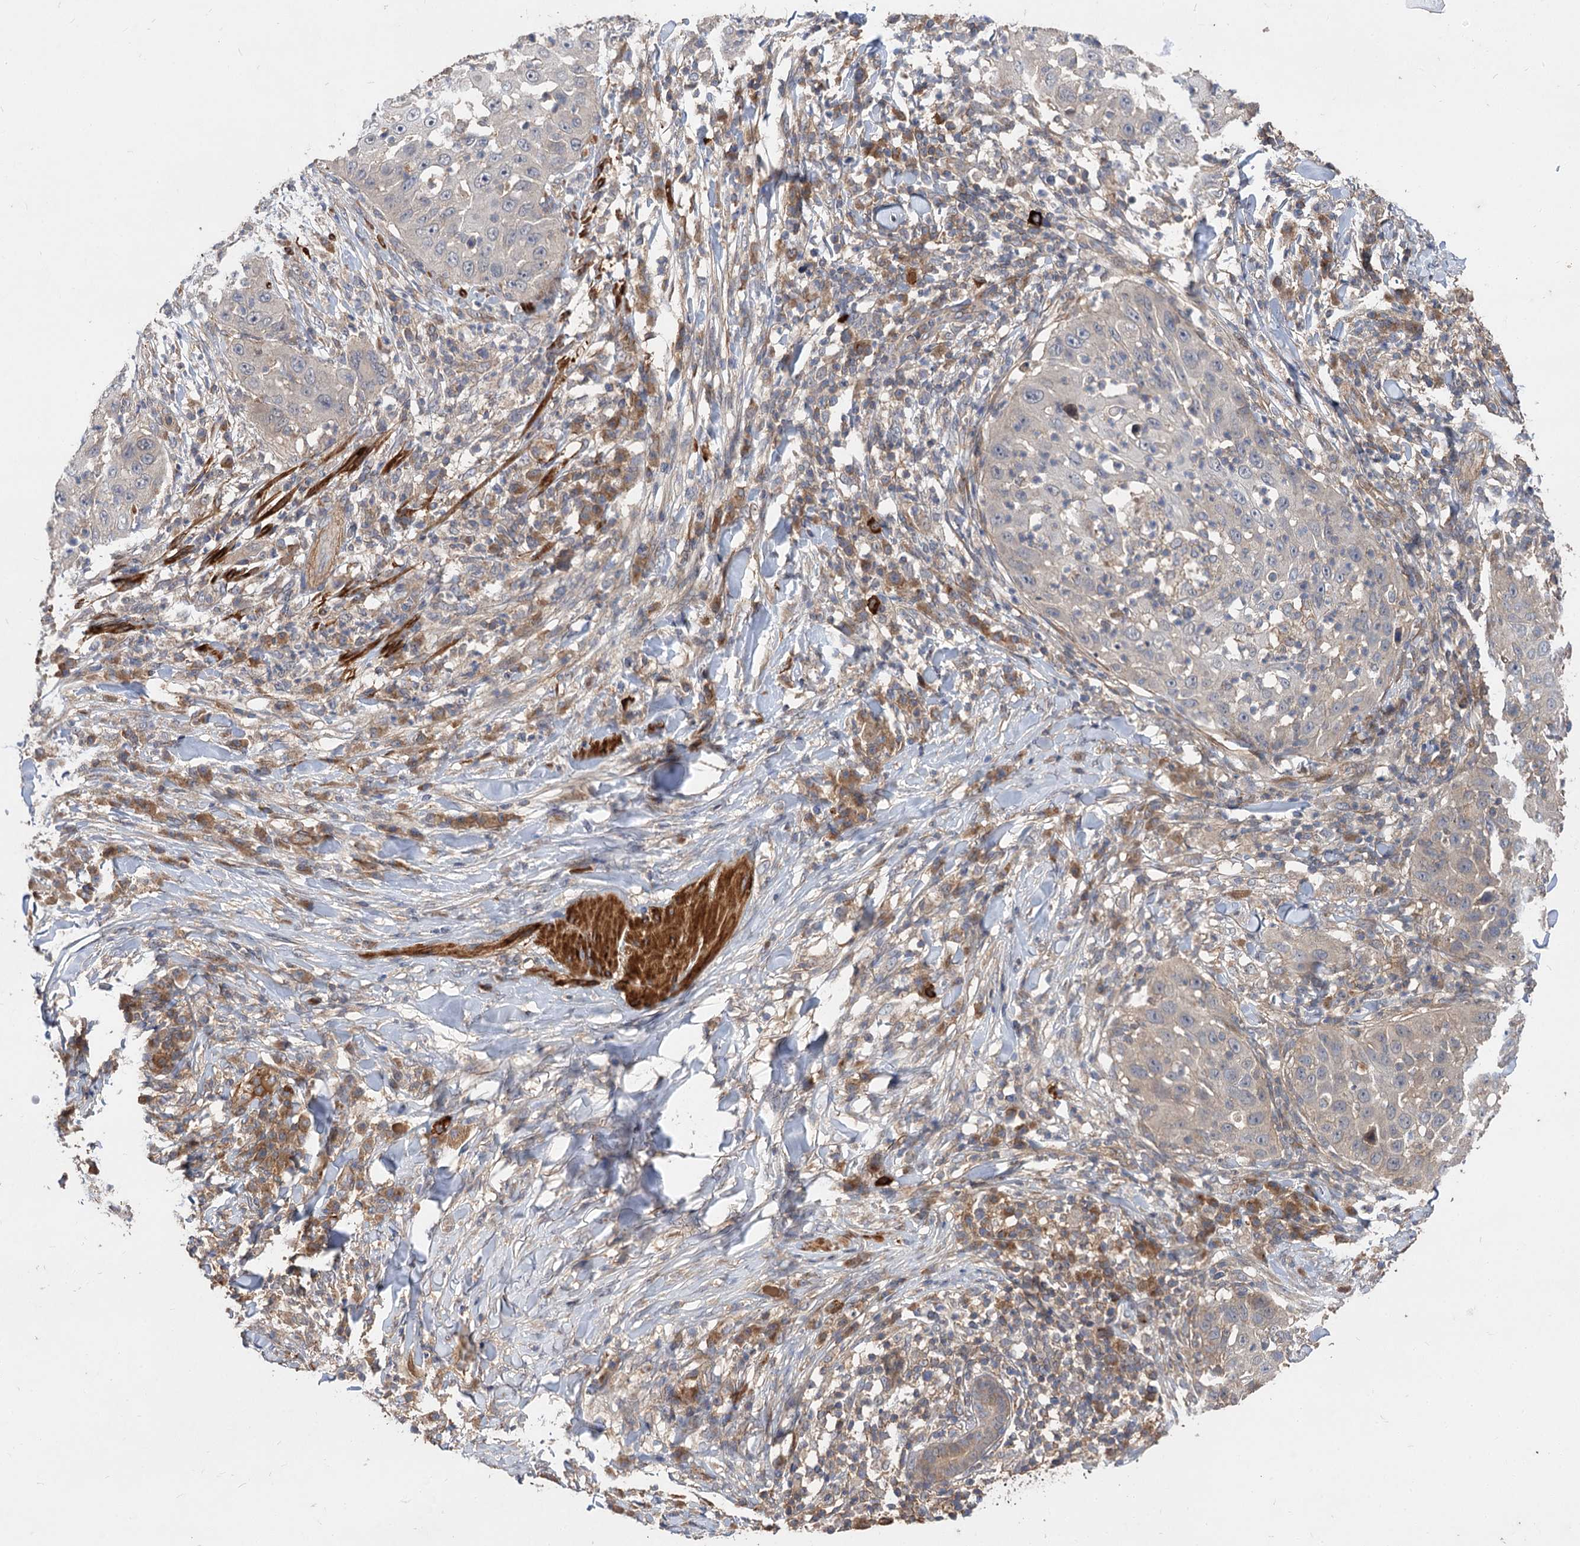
{"staining": {"intensity": "weak", "quantity": "<25%", "location": "cytoplasmic/membranous"}, "tissue": "skin cancer", "cell_type": "Tumor cells", "image_type": "cancer", "snomed": [{"axis": "morphology", "description": "Squamous cell carcinoma, NOS"}, {"axis": "topography", "description": "Skin"}], "caption": "Micrograph shows no protein staining in tumor cells of skin cancer (squamous cell carcinoma) tissue.", "gene": "FBXW8", "patient": {"sex": "female", "age": 44}}